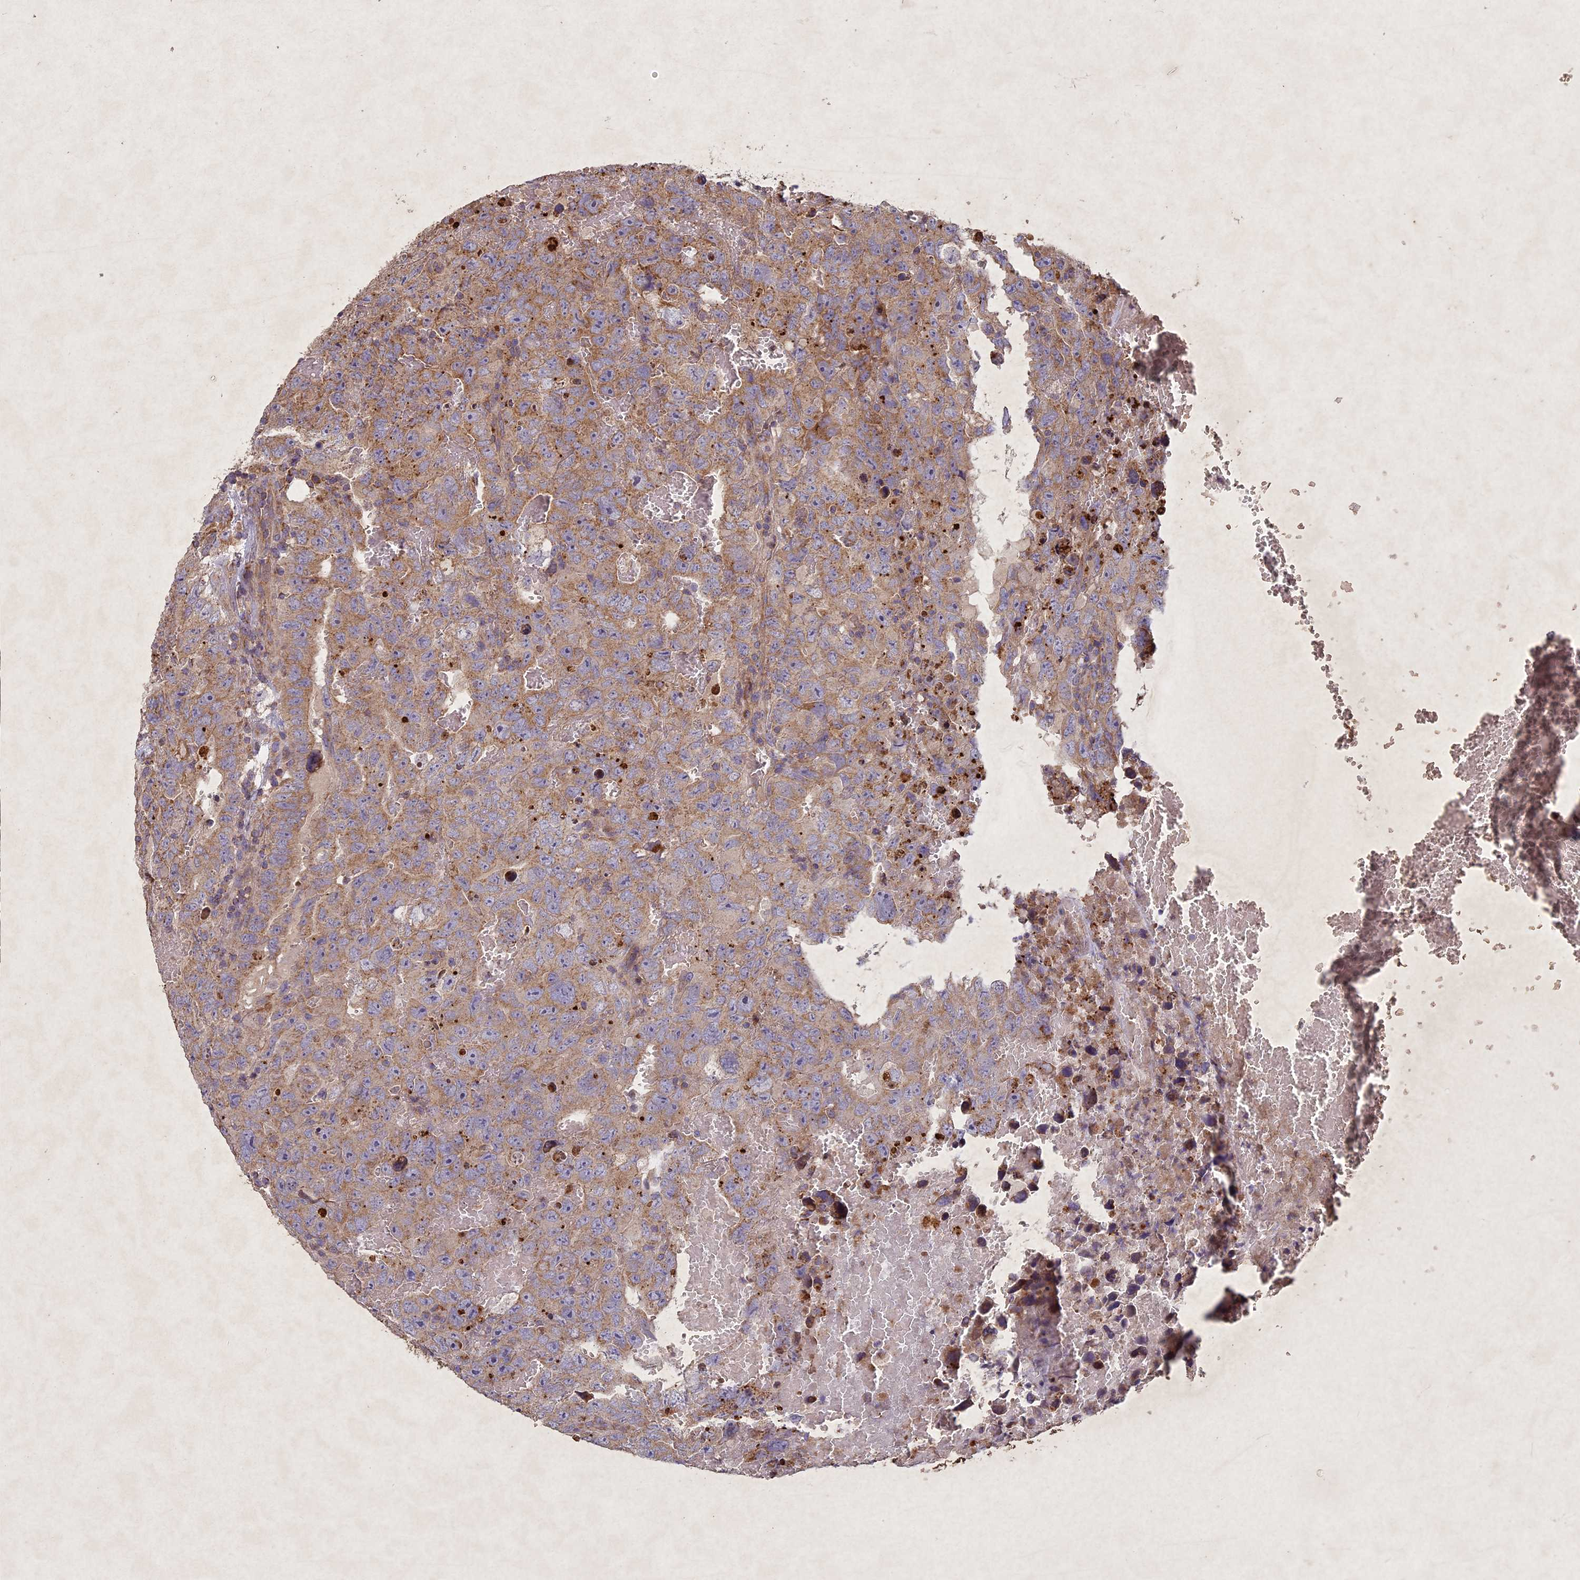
{"staining": {"intensity": "moderate", "quantity": ">75%", "location": "cytoplasmic/membranous"}, "tissue": "testis cancer", "cell_type": "Tumor cells", "image_type": "cancer", "snomed": [{"axis": "morphology", "description": "Carcinoma, Embryonal, NOS"}, {"axis": "topography", "description": "Testis"}], "caption": "Immunohistochemistry (IHC) image of neoplastic tissue: testis cancer (embryonal carcinoma) stained using immunohistochemistry (IHC) shows medium levels of moderate protein expression localized specifically in the cytoplasmic/membranous of tumor cells, appearing as a cytoplasmic/membranous brown color.", "gene": "CIAO2B", "patient": {"sex": "male", "age": 45}}